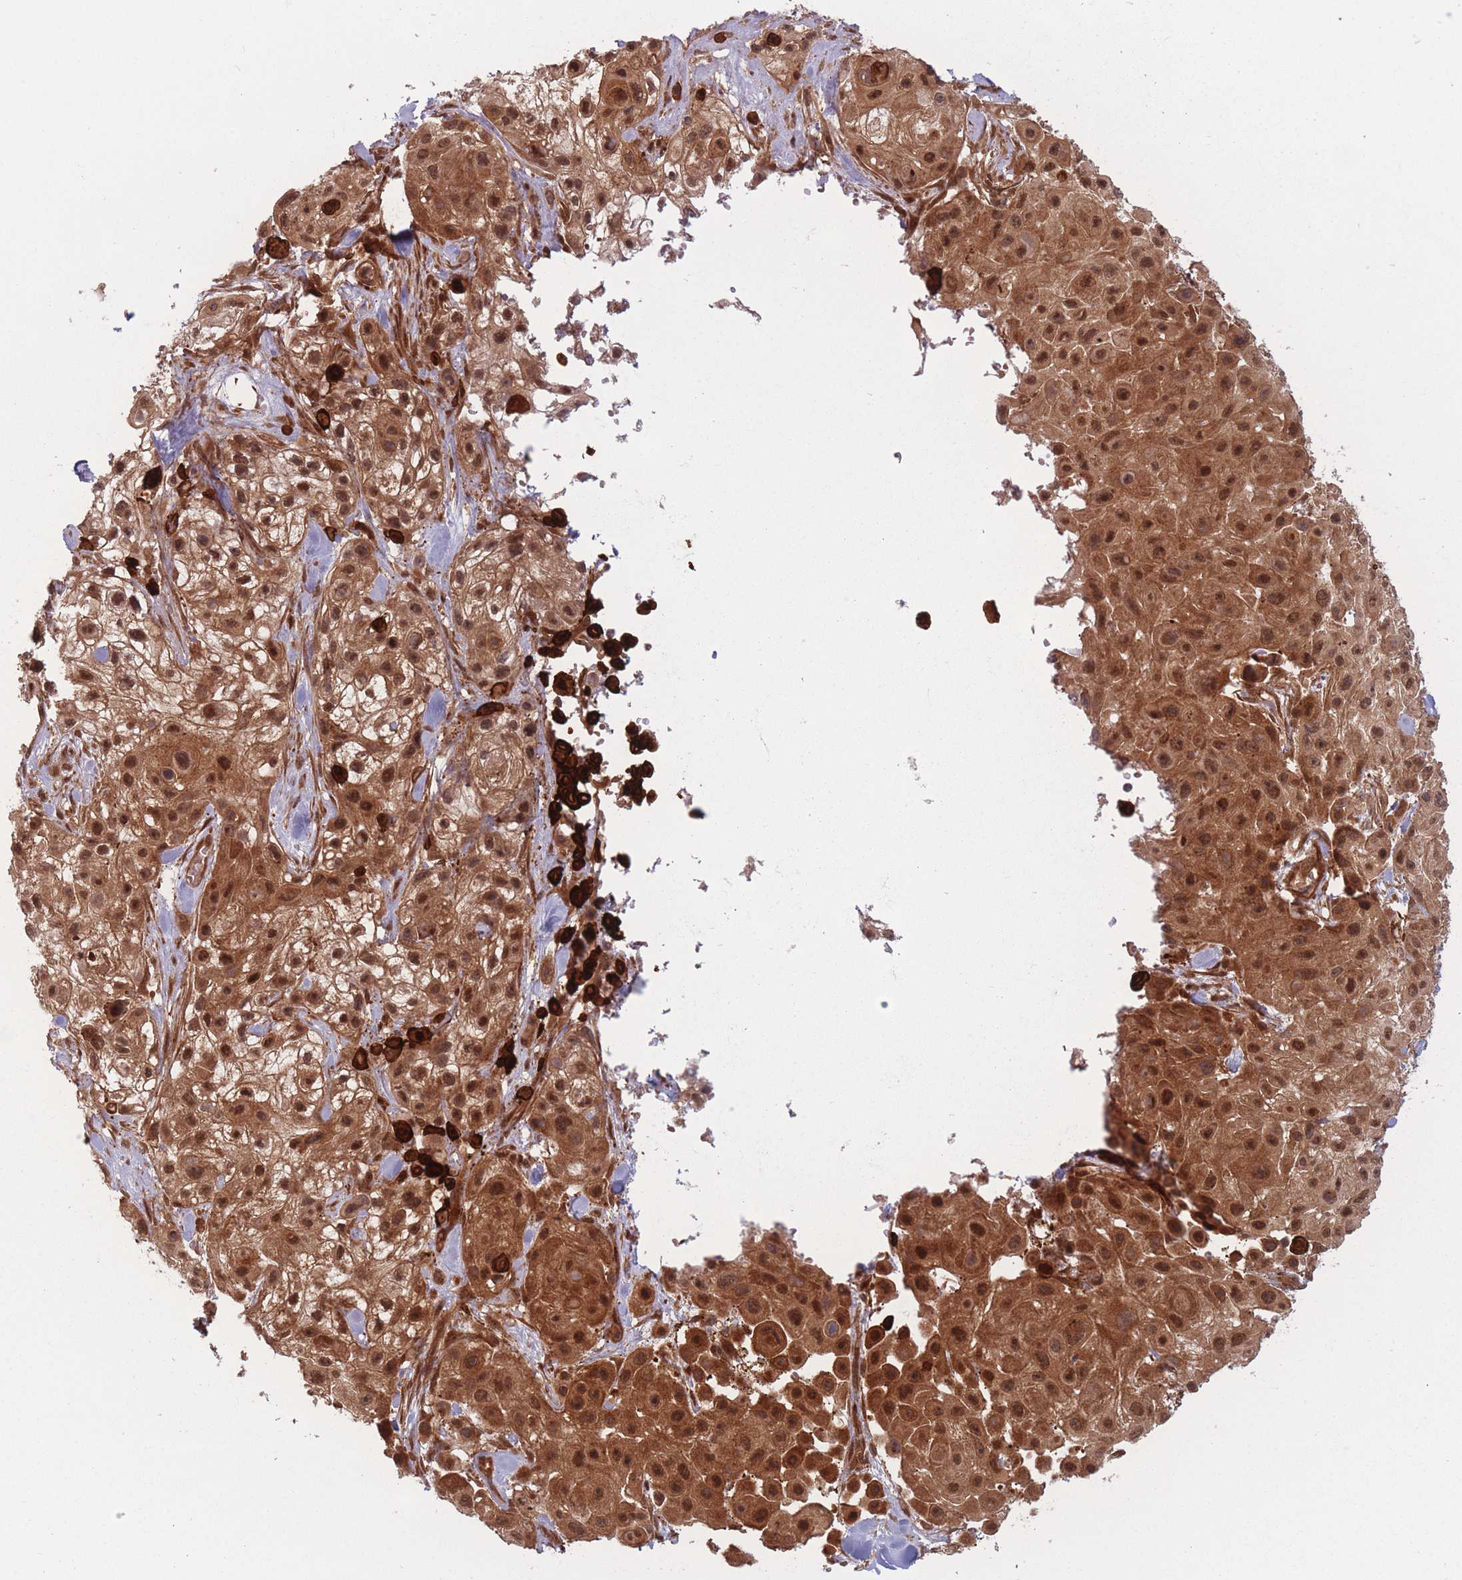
{"staining": {"intensity": "moderate", "quantity": ">75%", "location": "cytoplasmic/membranous,nuclear"}, "tissue": "skin cancer", "cell_type": "Tumor cells", "image_type": "cancer", "snomed": [{"axis": "morphology", "description": "Squamous cell carcinoma, NOS"}, {"axis": "topography", "description": "Skin"}], "caption": "This photomicrograph shows immunohistochemistry (IHC) staining of squamous cell carcinoma (skin), with medium moderate cytoplasmic/membranous and nuclear positivity in approximately >75% of tumor cells.", "gene": "PODXL2", "patient": {"sex": "male", "age": 67}}